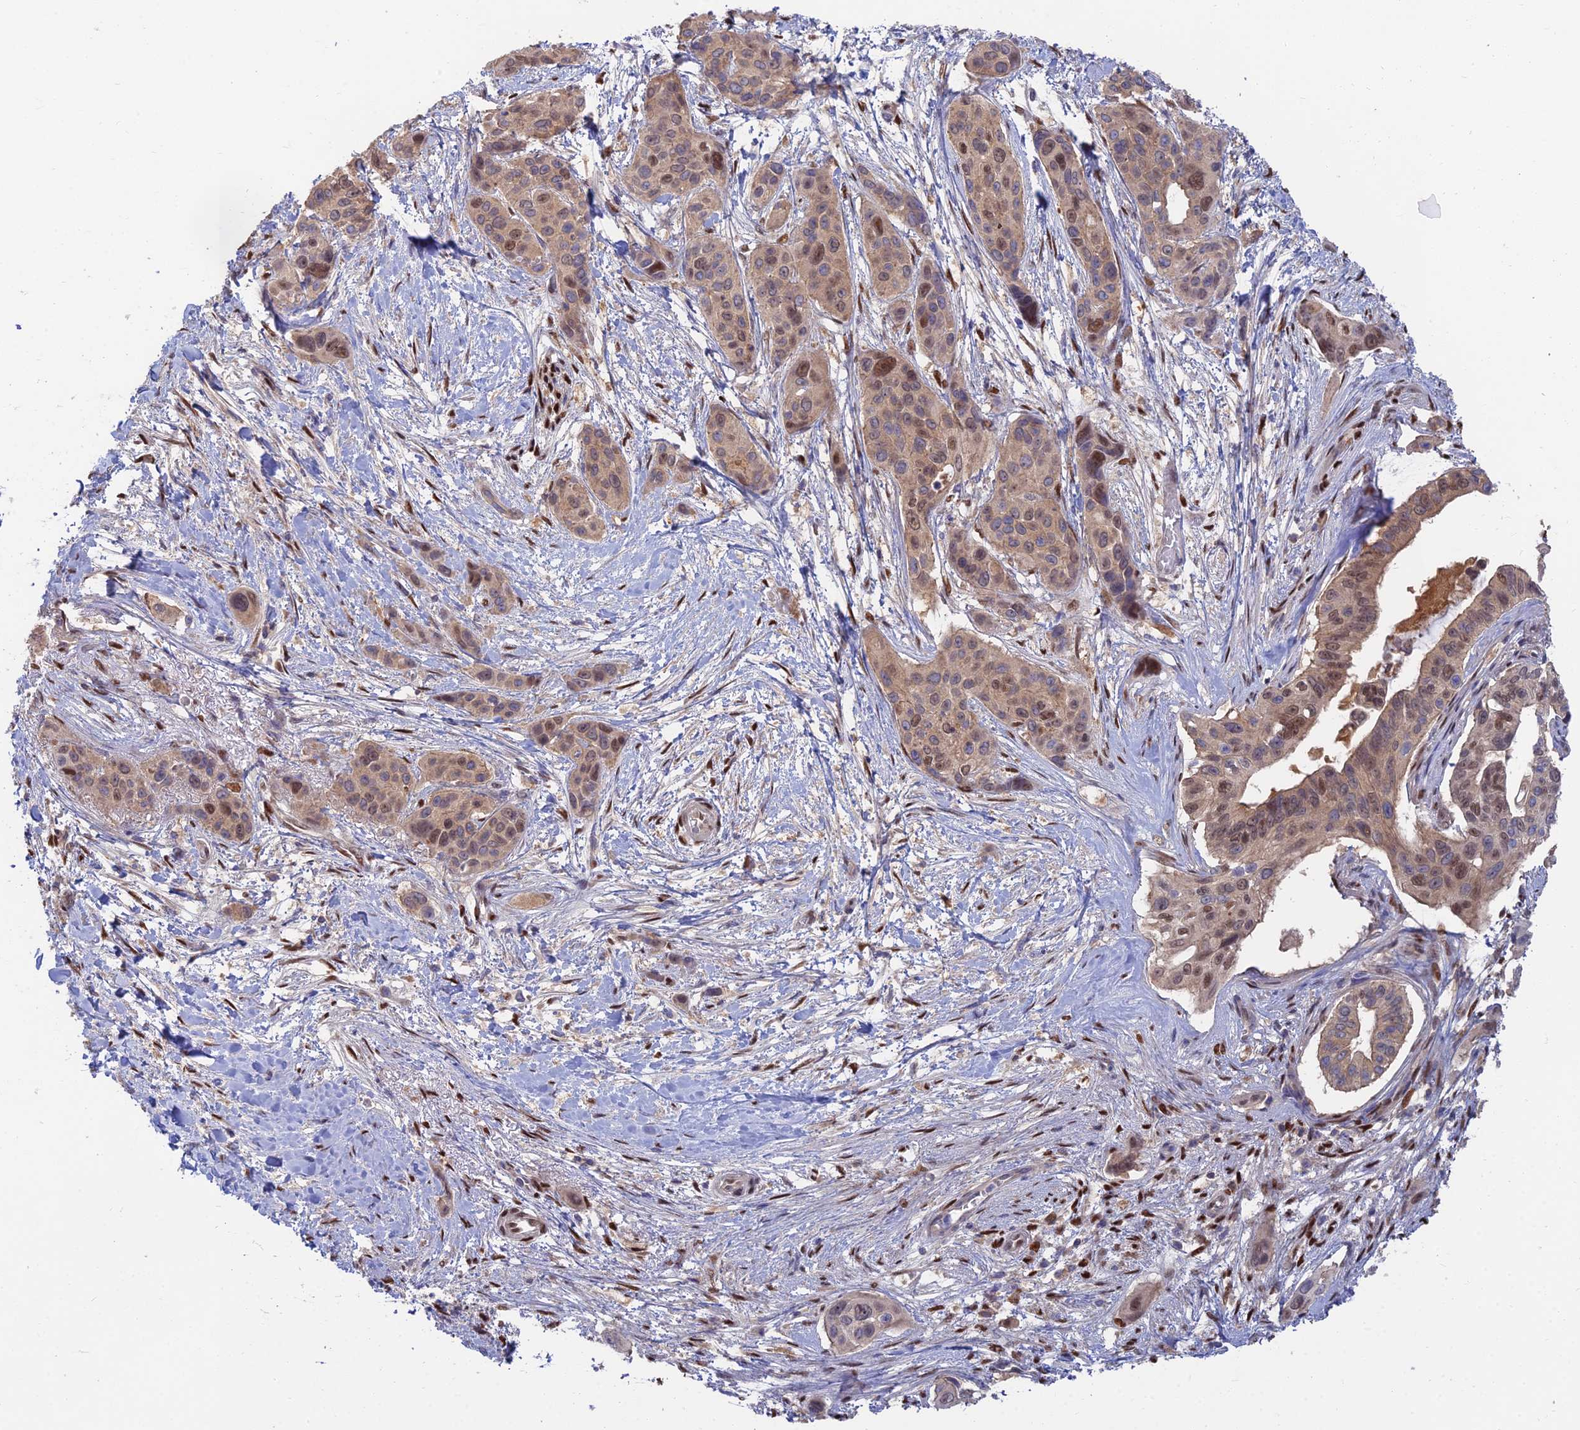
{"staining": {"intensity": "moderate", "quantity": "25%-75%", "location": "cytoplasmic/membranous,nuclear"}, "tissue": "pancreatic cancer", "cell_type": "Tumor cells", "image_type": "cancer", "snomed": [{"axis": "morphology", "description": "Adenocarcinoma, NOS"}, {"axis": "topography", "description": "Pancreas"}], "caption": "Immunohistochemical staining of adenocarcinoma (pancreatic) displays medium levels of moderate cytoplasmic/membranous and nuclear positivity in approximately 25%-75% of tumor cells.", "gene": "DNPEP", "patient": {"sex": "male", "age": 72}}